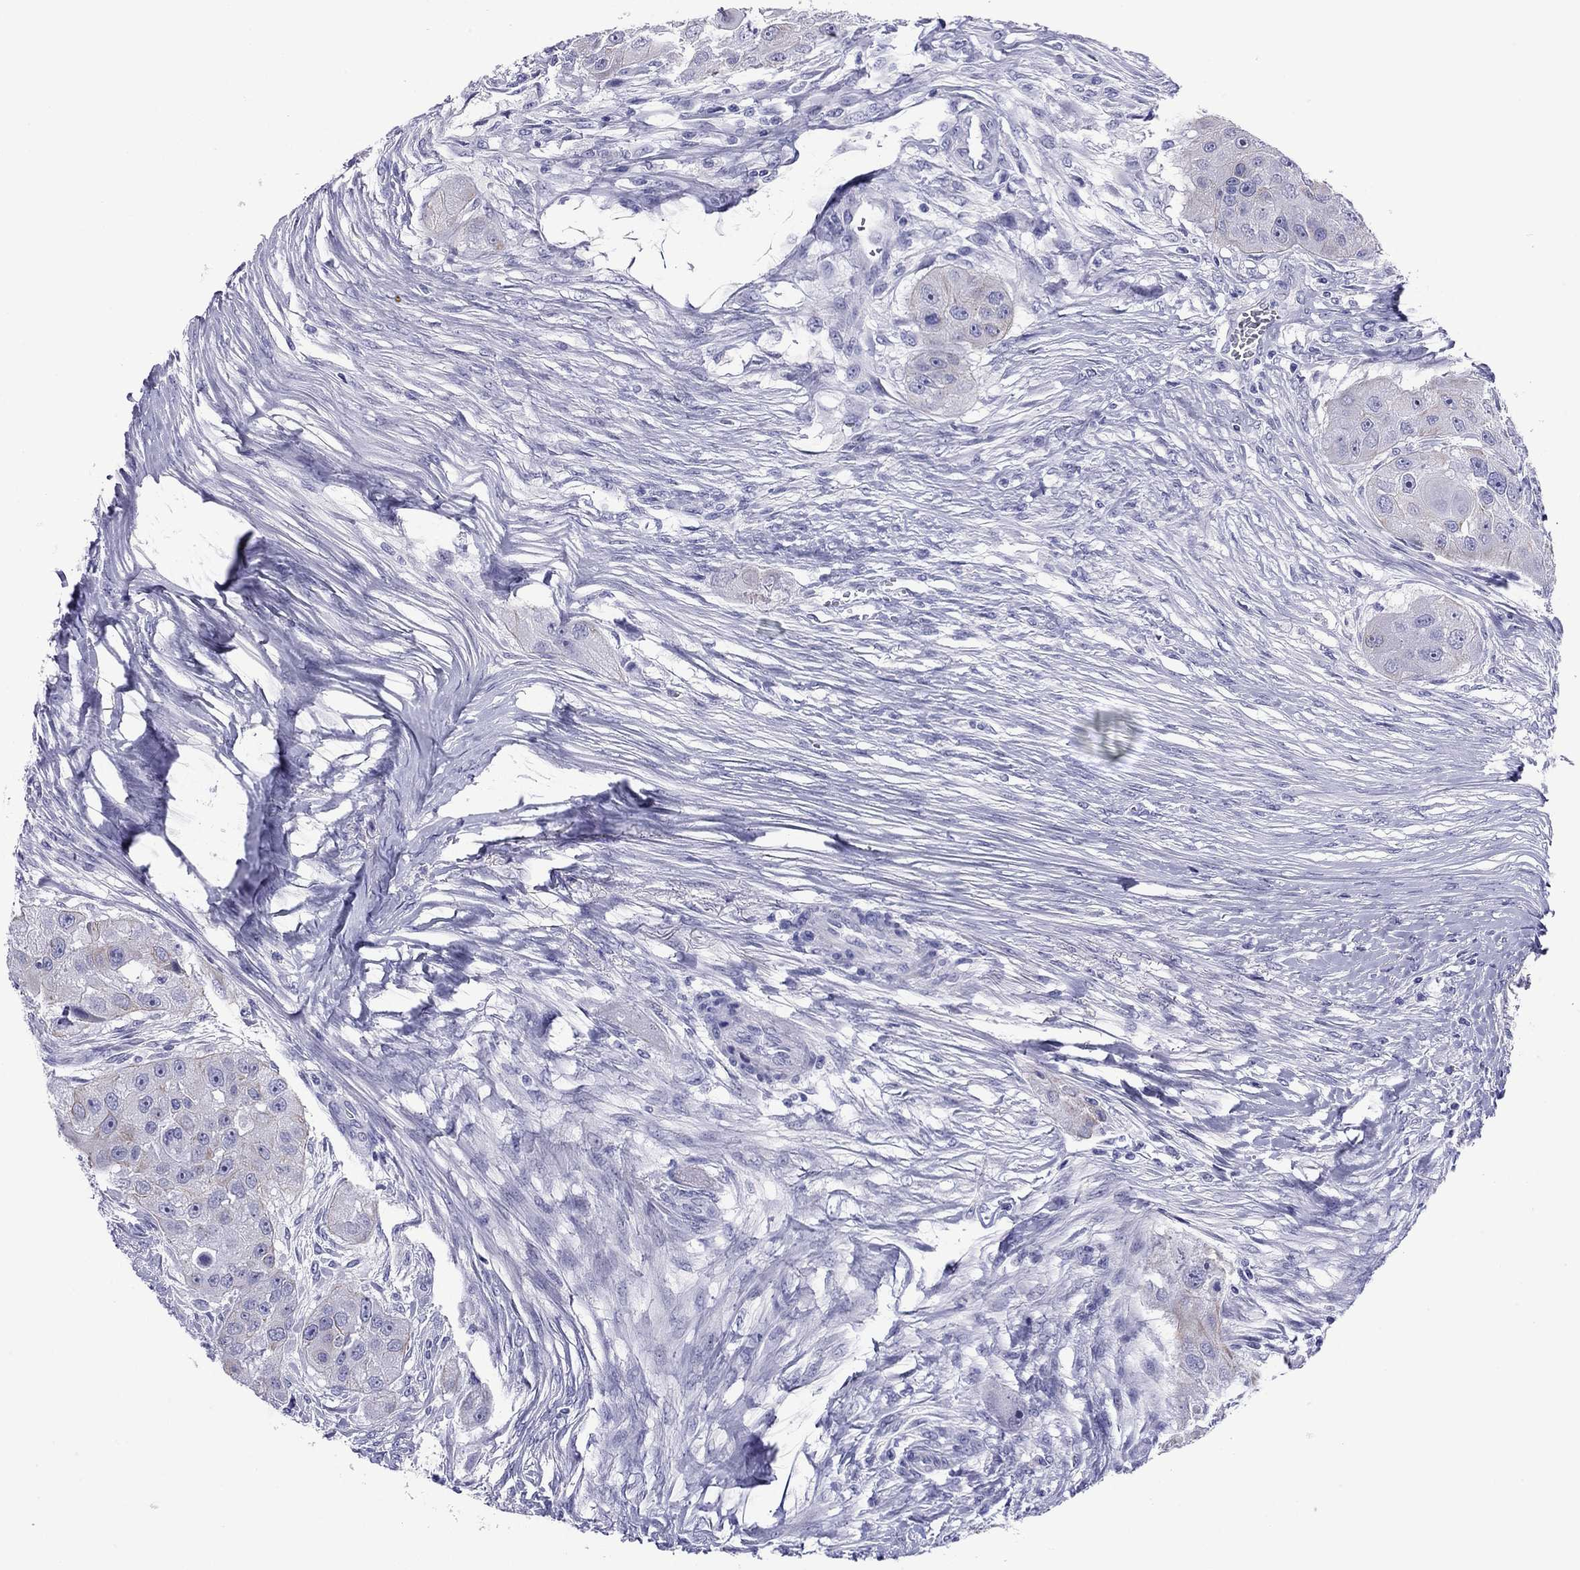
{"staining": {"intensity": "negative", "quantity": "none", "location": "none"}, "tissue": "head and neck cancer", "cell_type": "Tumor cells", "image_type": "cancer", "snomed": [{"axis": "morphology", "description": "Normal tissue, NOS"}, {"axis": "morphology", "description": "Squamous cell carcinoma, NOS"}, {"axis": "topography", "description": "Skeletal muscle"}, {"axis": "topography", "description": "Head-Neck"}], "caption": "Tumor cells are negative for brown protein staining in head and neck cancer.", "gene": "CMYA5", "patient": {"sex": "male", "age": 51}}